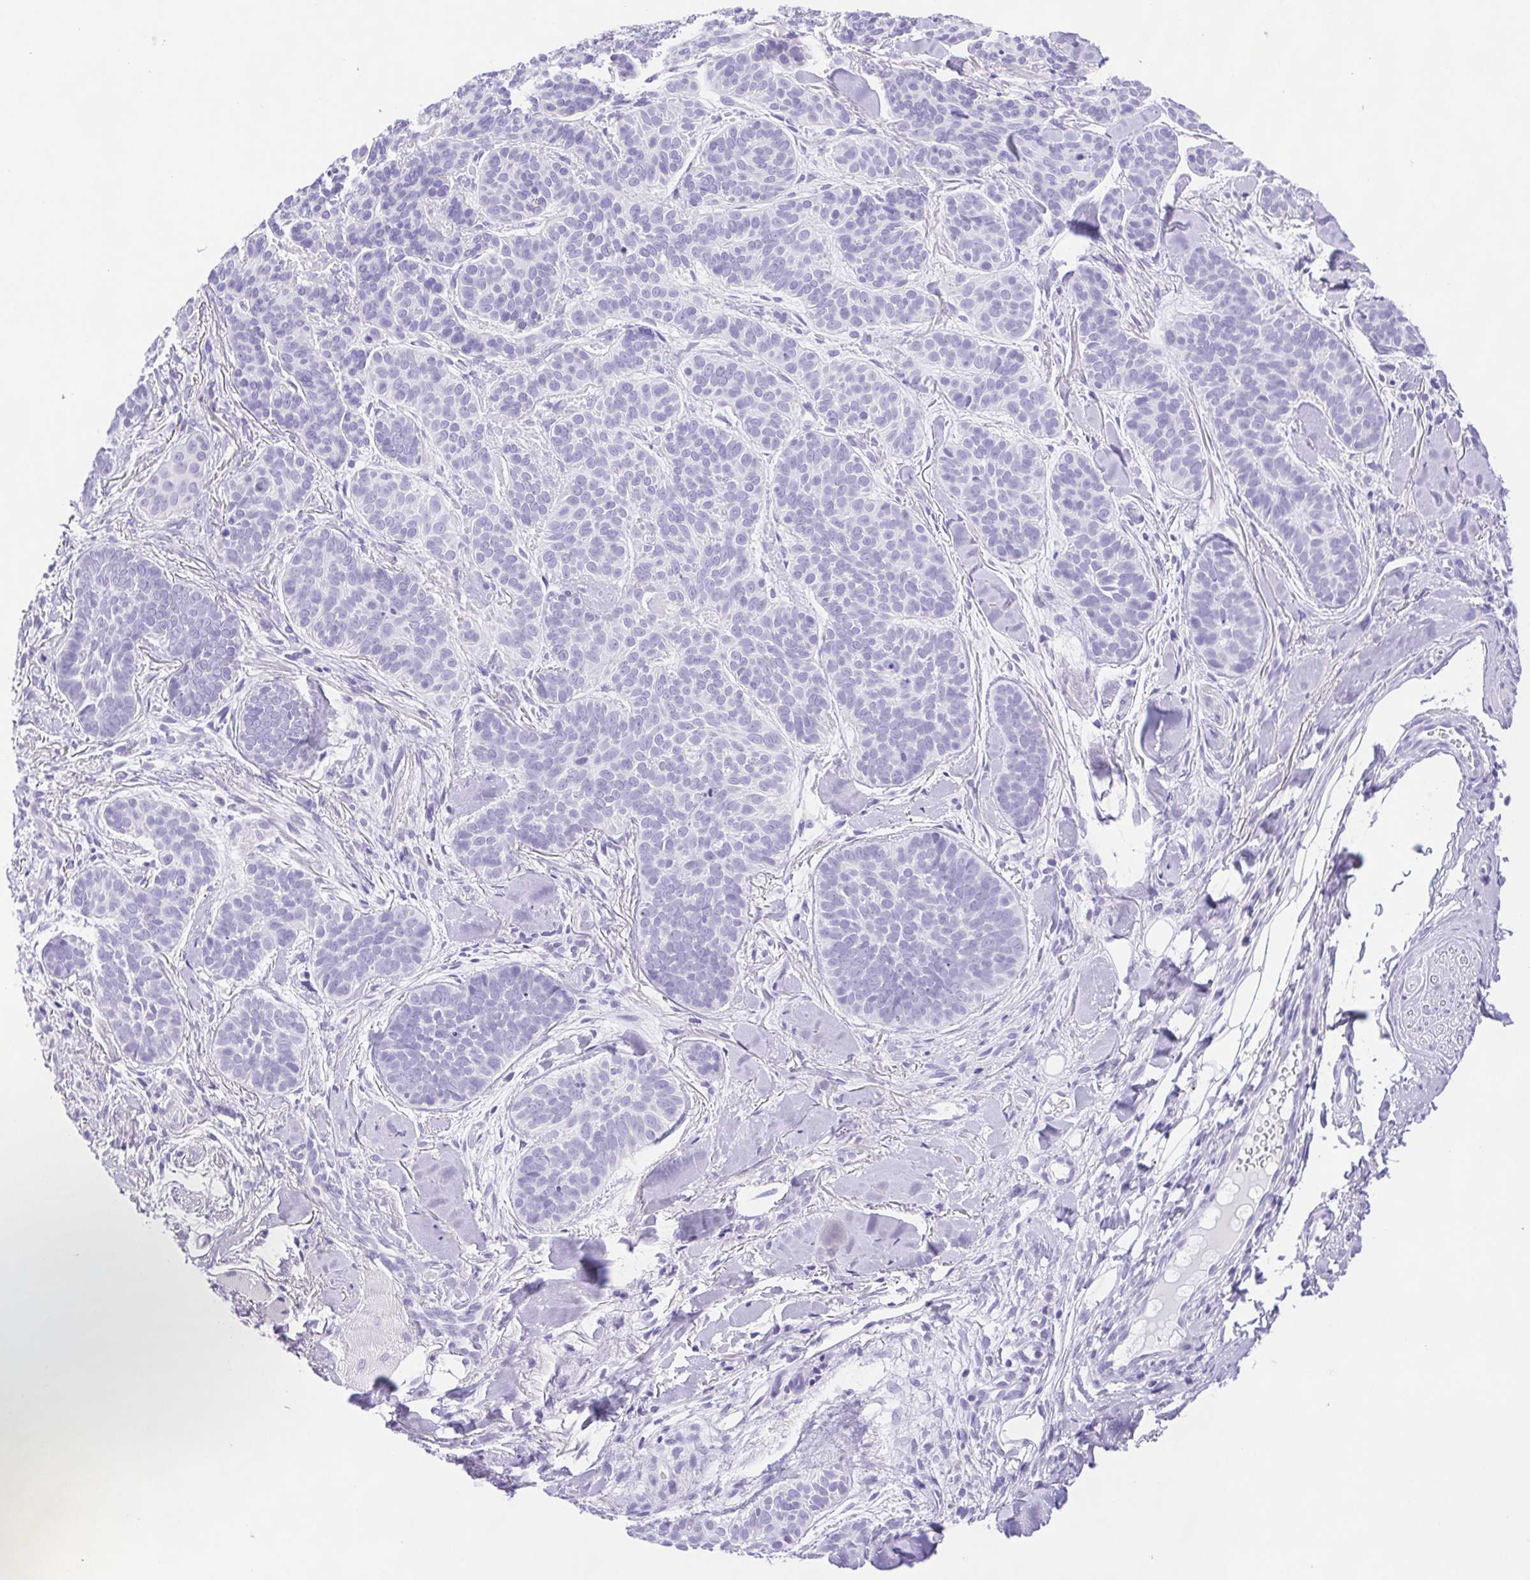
{"staining": {"intensity": "negative", "quantity": "none", "location": "none"}, "tissue": "skin cancer", "cell_type": "Tumor cells", "image_type": "cancer", "snomed": [{"axis": "morphology", "description": "Basal cell carcinoma"}, {"axis": "topography", "description": "Skin"}, {"axis": "topography", "description": "Skin of nose"}], "caption": "Image shows no significant protein expression in tumor cells of skin cancer. The staining was performed using DAB to visualize the protein expression in brown, while the nuclei were stained in blue with hematoxylin (Magnification: 20x).", "gene": "SYNPR", "patient": {"sex": "female", "age": 81}}